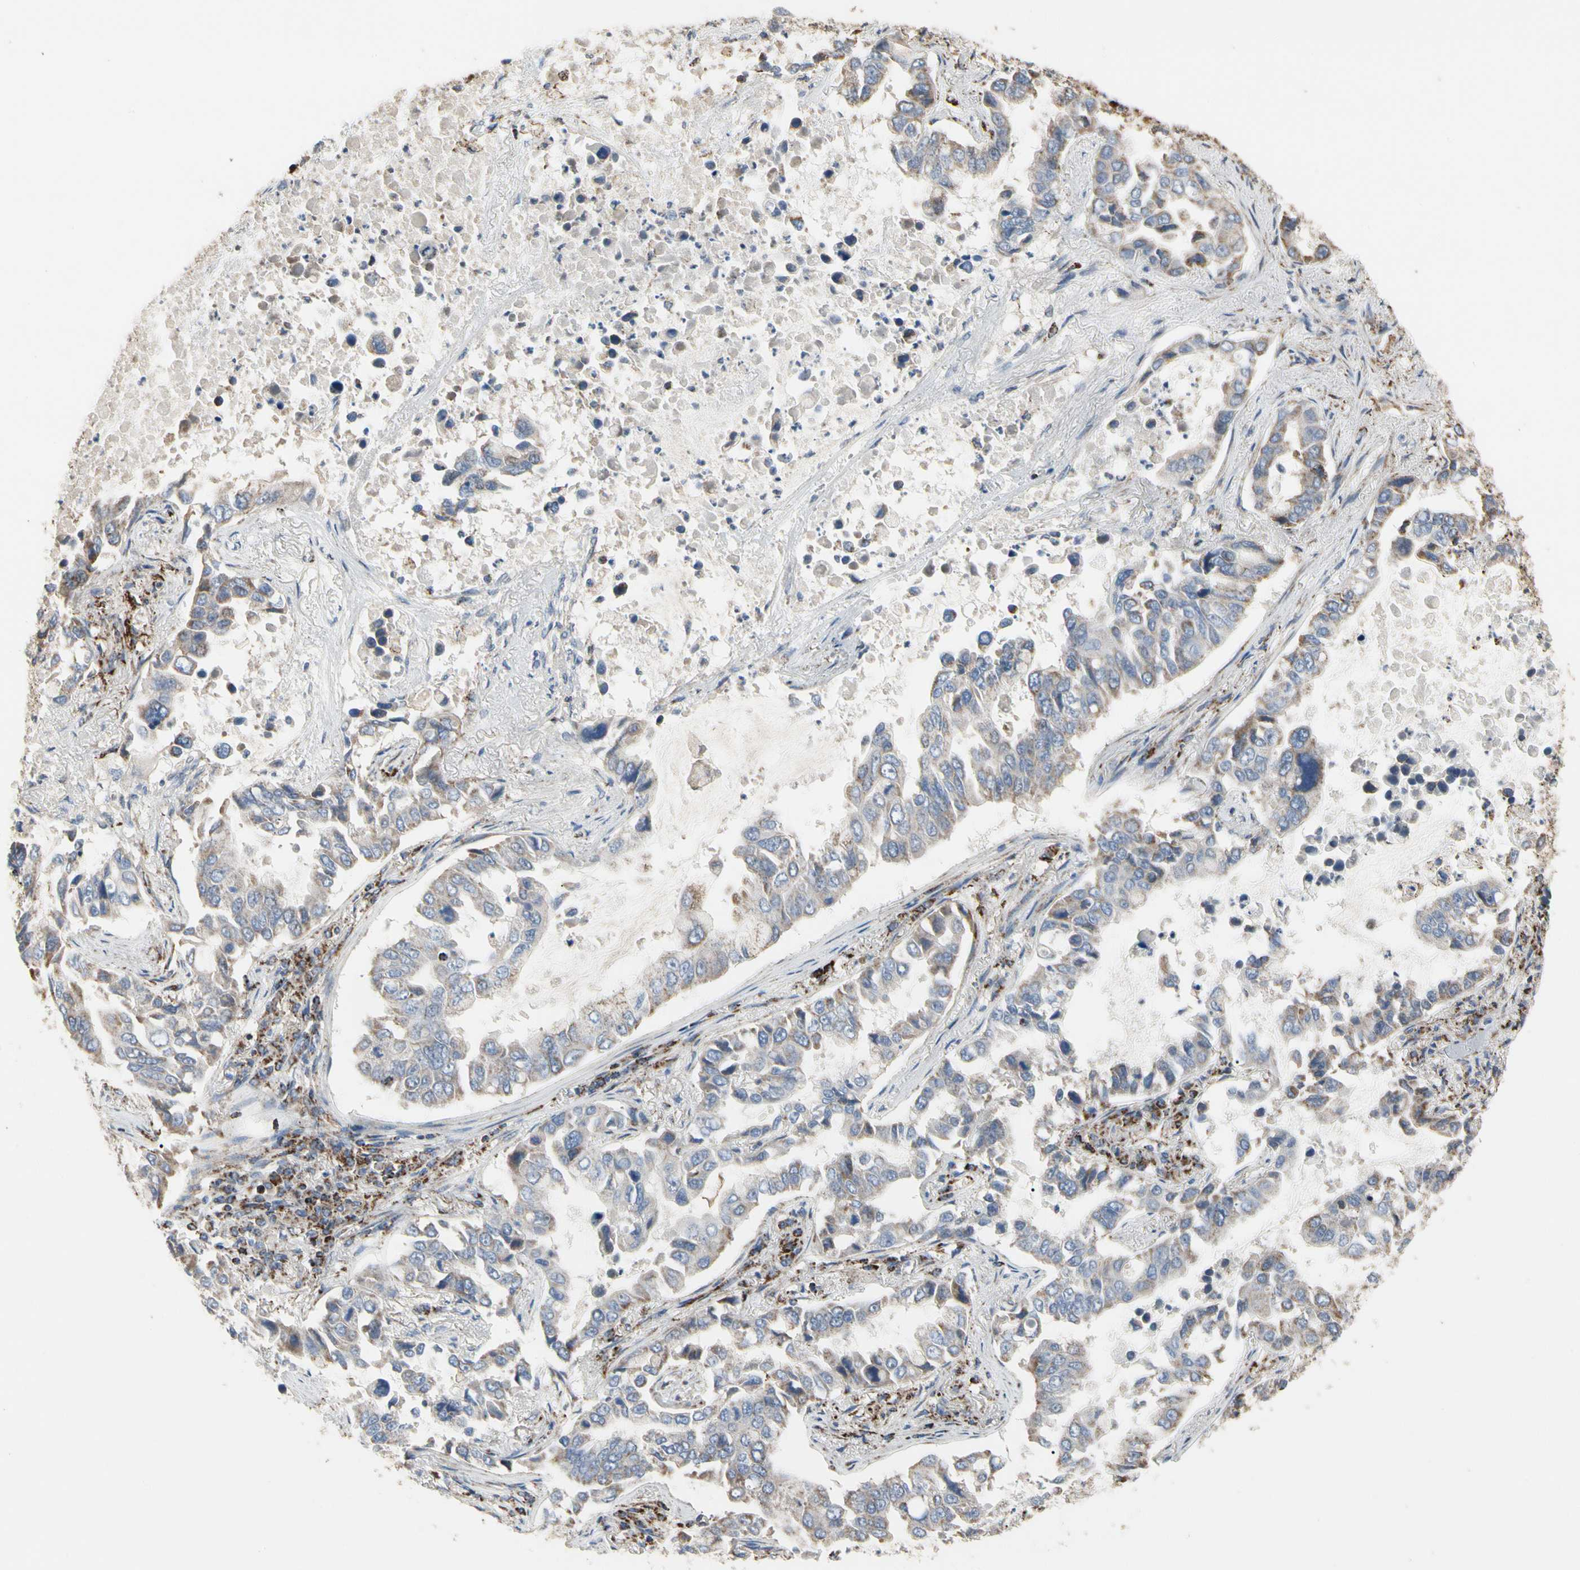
{"staining": {"intensity": "negative", "quantity": "none", "location": "none"}, "tissue": "lung cancer", "cell_type": "Tumor cells", "image_type": "cancer", "snomed": [{"axis": "morphology", "description": "Adenocarcinoma, NOS"}, {"axis": "topography", "description": "Lung"}], "caption": "Human adenocarcinoma (lung) stained for a protein using IHC exhibits no staining in tumor cells.", "gene": "TUBA1A", "patient": {"sex": "male", "age": 64}}